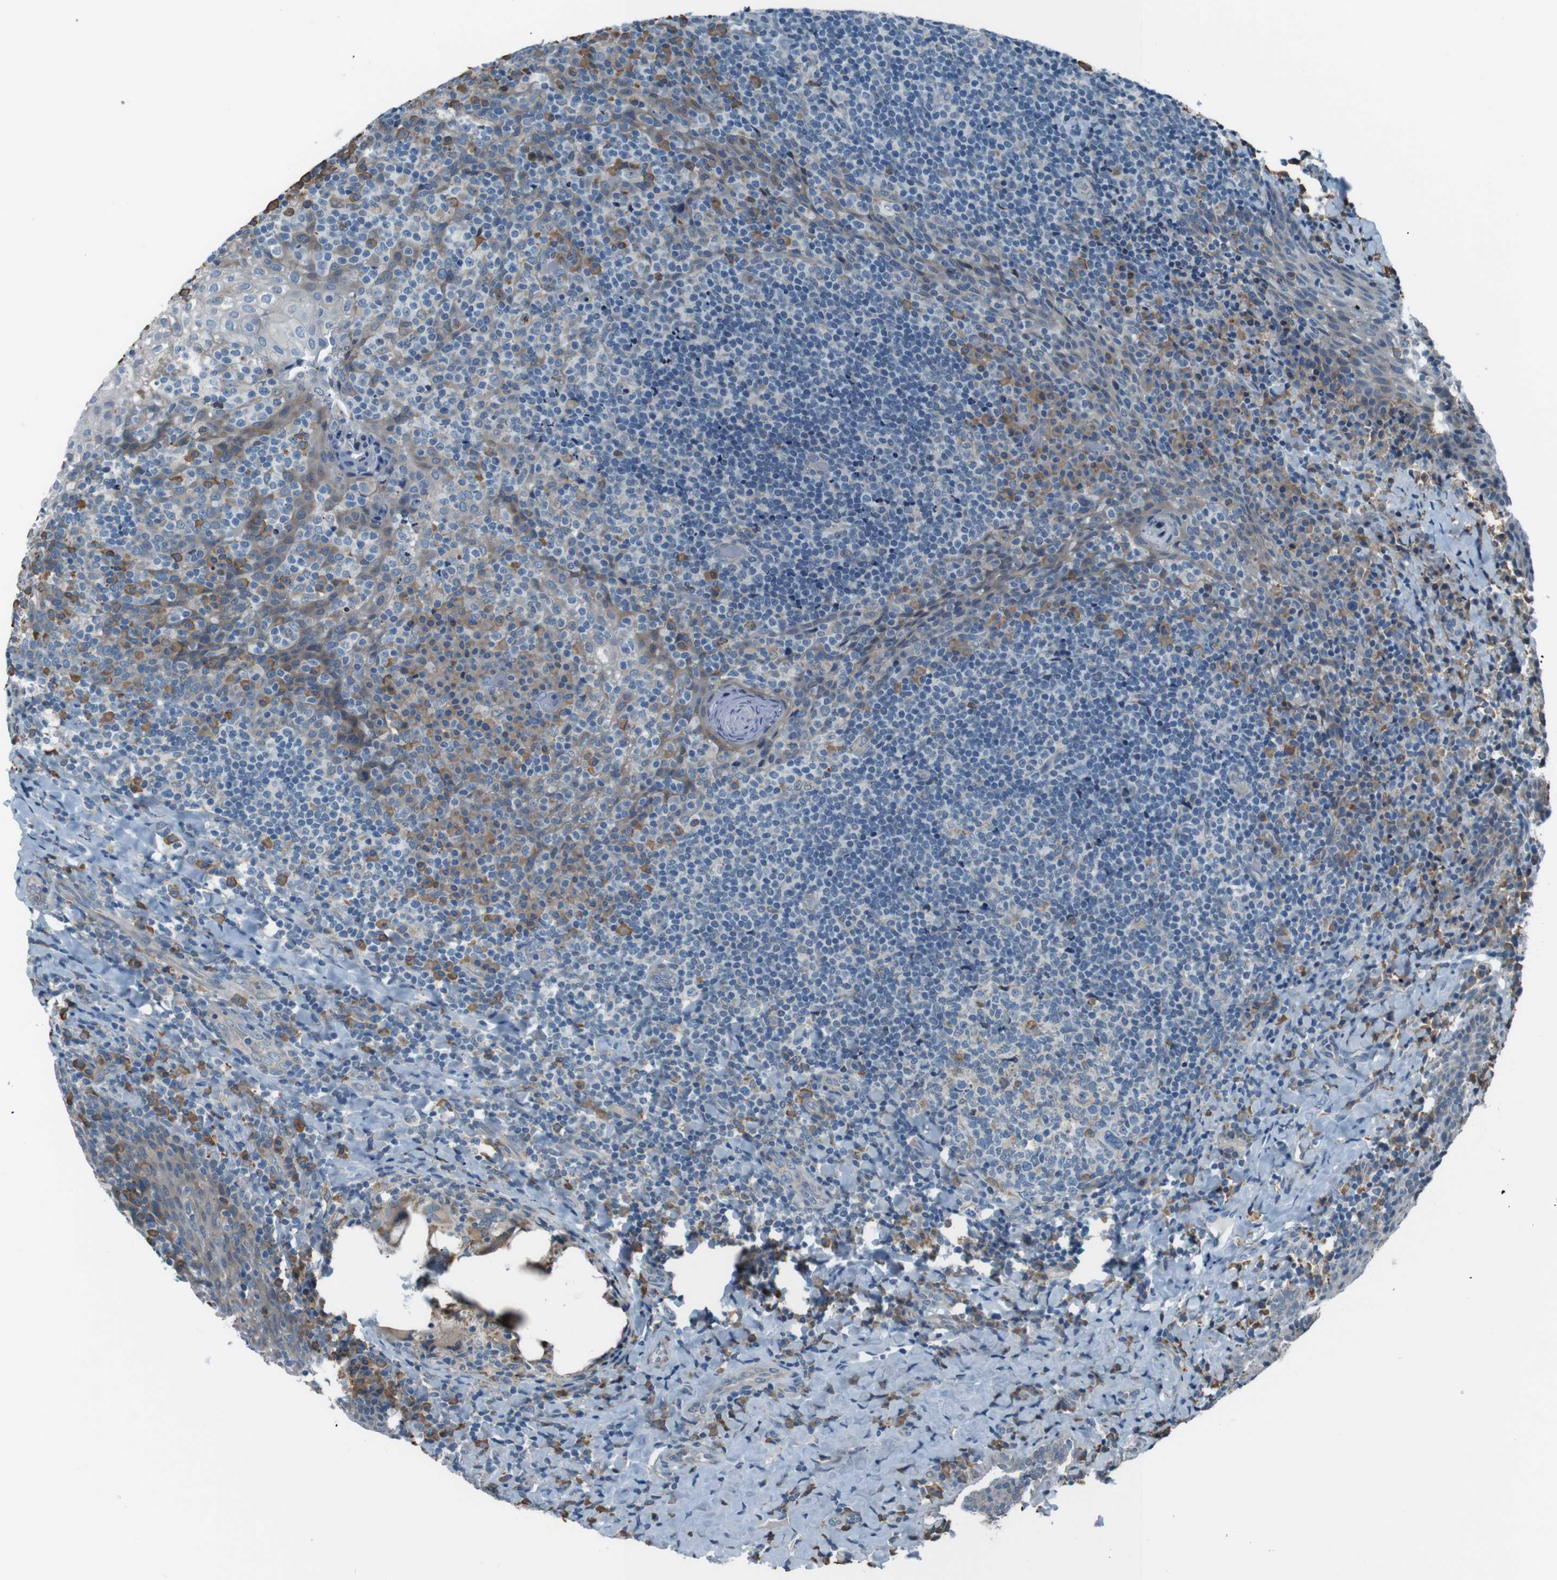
{"staining": {"intensity": "weak", "quantity": "25%-75%", "location": "cytoplasmic/membranous"}, "tissue": "tonsil", "cell_type": "Germinal center cells", "image_type": "normal", "snomed": [{"axis": "morphology", "description": "Normal tissue, NOS"}, {"axis": "topography", "description": "Tonsil"}], "caption": "The histopathology image shows a brown stain indicating the presence of a protein in the cytoplasmic/membranous of germinal center cells in tonsil.", "gene": "SIGMAR1", "patient": {"sex": "male", "age": 17}}